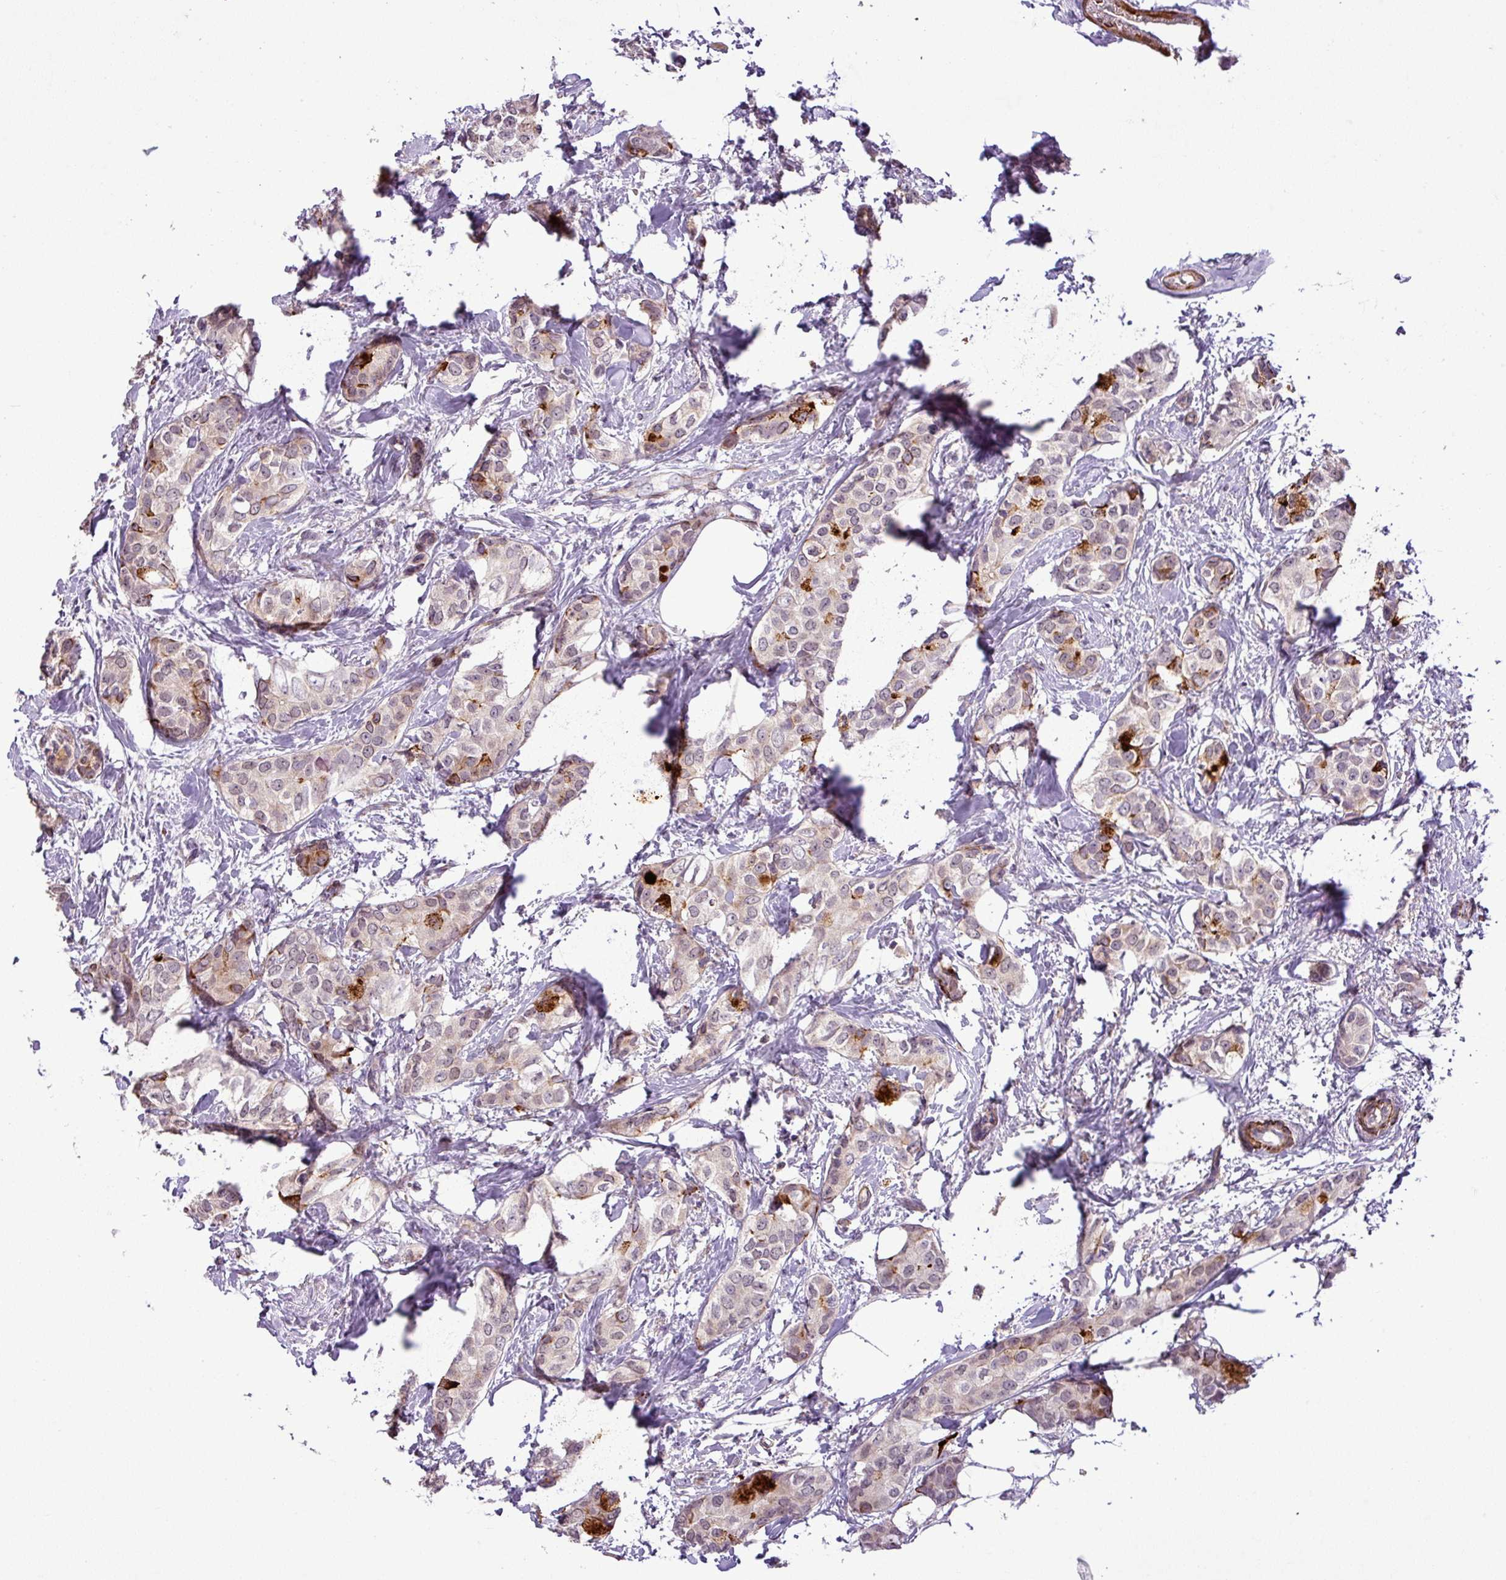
{"staining": {"intensity": "moderate", "quantity": "<25%", "location": "cytoplasmic/membranous,nuclear"}, "tissue": "breast cancer", "cell_type": "Tumor cells", "image_type": "cancer", "snomed": [{"axis": "morphology", "description": "Duct carcinoma"}, {"axis": "topography", "description": "Breast"}], "caption": "Tumor cells demonstrate low levels of moderate cytoplasmic/membranous and nuclear positivity in about <25% of cells in breast cancer (invasive ductal carcinoma). The staining is performed using DAB brown chromogen to label protein expression. The nuclei are counter-stained blue using hematoxylin.", "gene": "NBEAL2", "patient": {"sex": "female", "age": 73}}